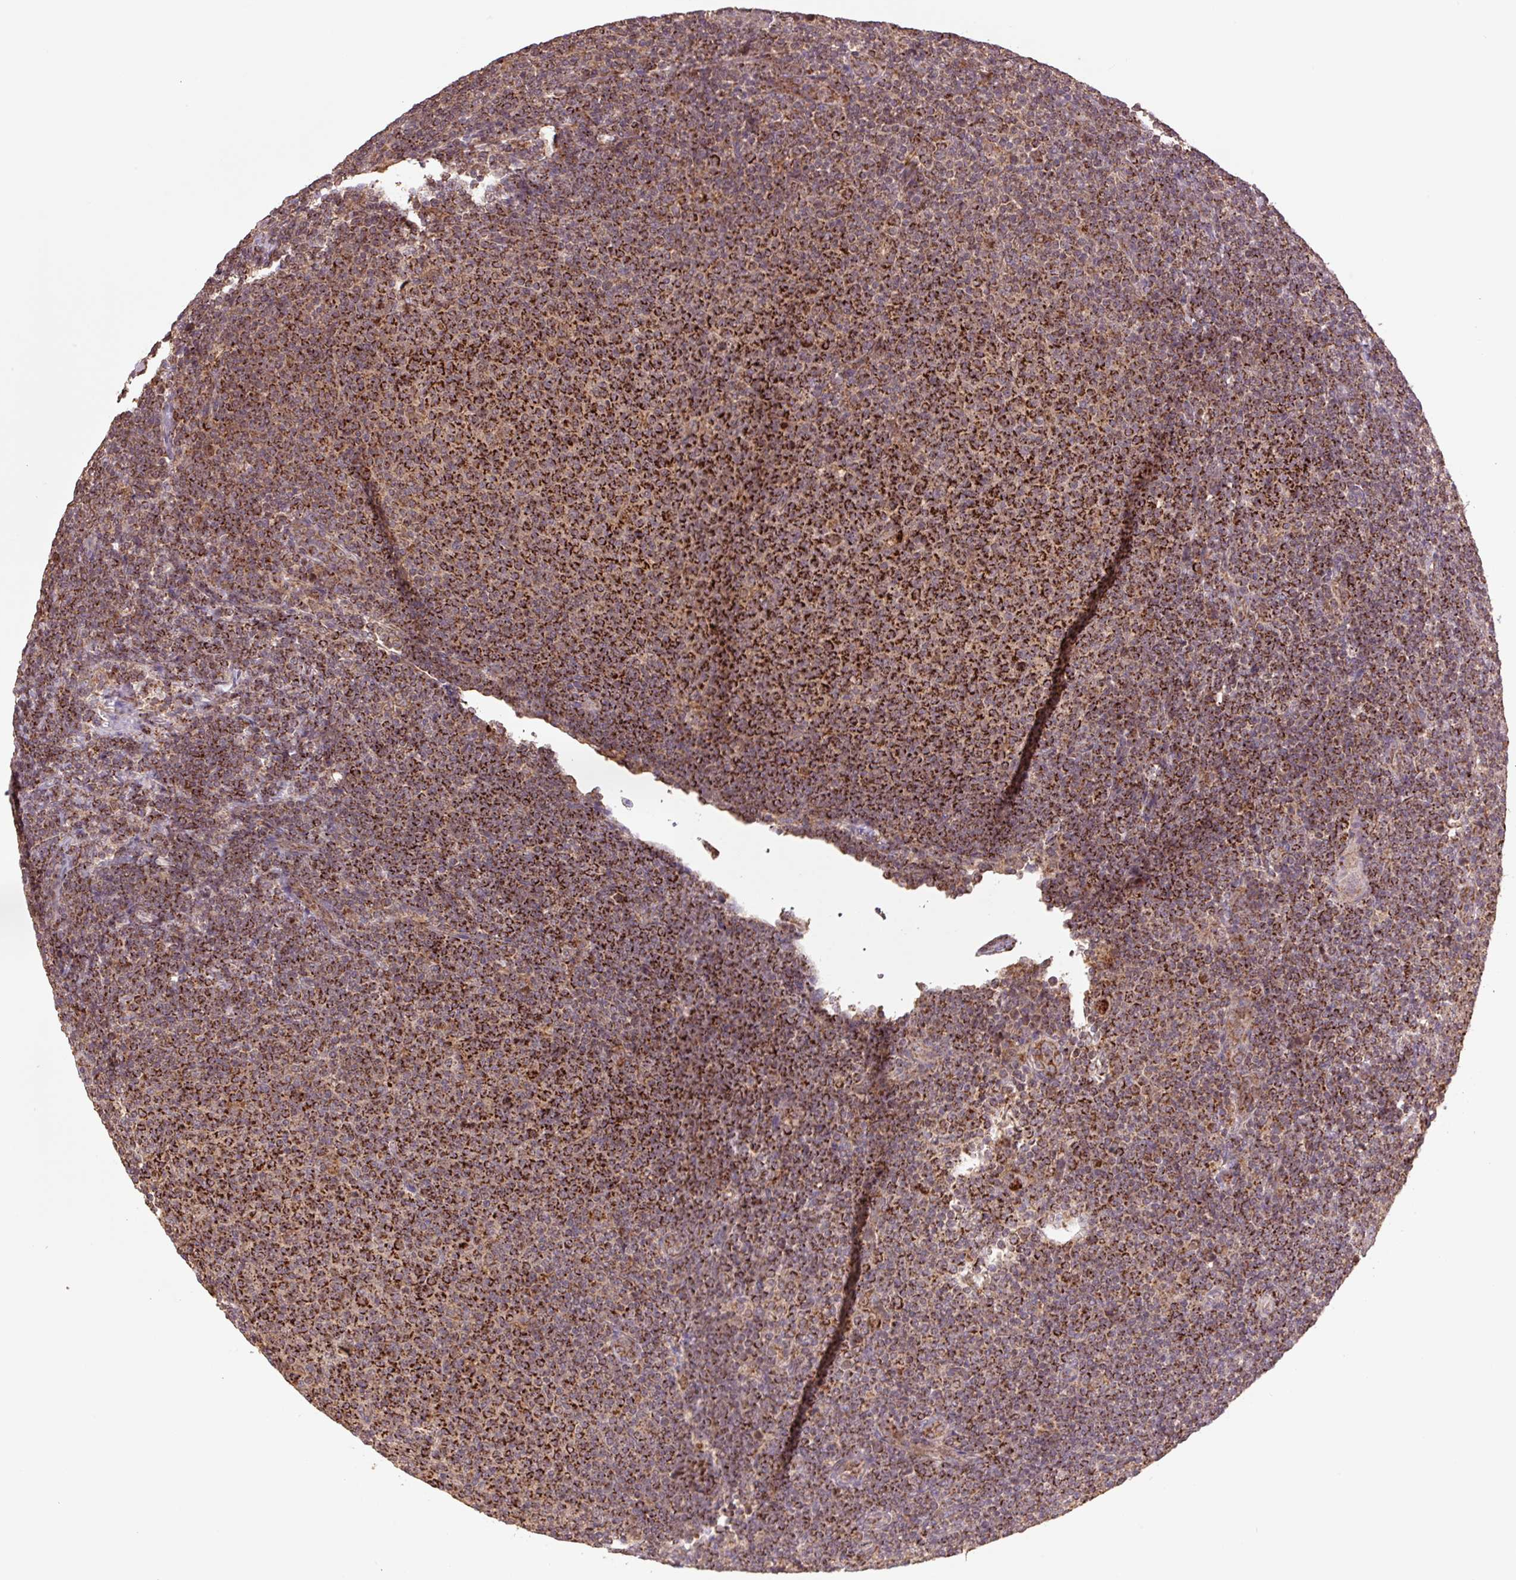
{"staining": {"intensity": "strong", "quantity": ">75%", "location": "cytoplasmic/membranous"}, "tissue": "lymphoma", "cell_type": "Tumor cells", "image_type": "cancer", "snomed": [{"axis": "morphology", "description": "Malignant lymphoma, non-Hodgkin's type, Low grade"}, {"axis": "topography", "description": "Lymph node"}], "caption": "Tumor cells show high levels of strong cytoplasmic/membranous staining in approximately >75% of cells in human malignant lymphoma, non-Hodgkin's type (low-grade).", "gene": "TMEM160", "patient": {"sex": "male", "age": 66}}